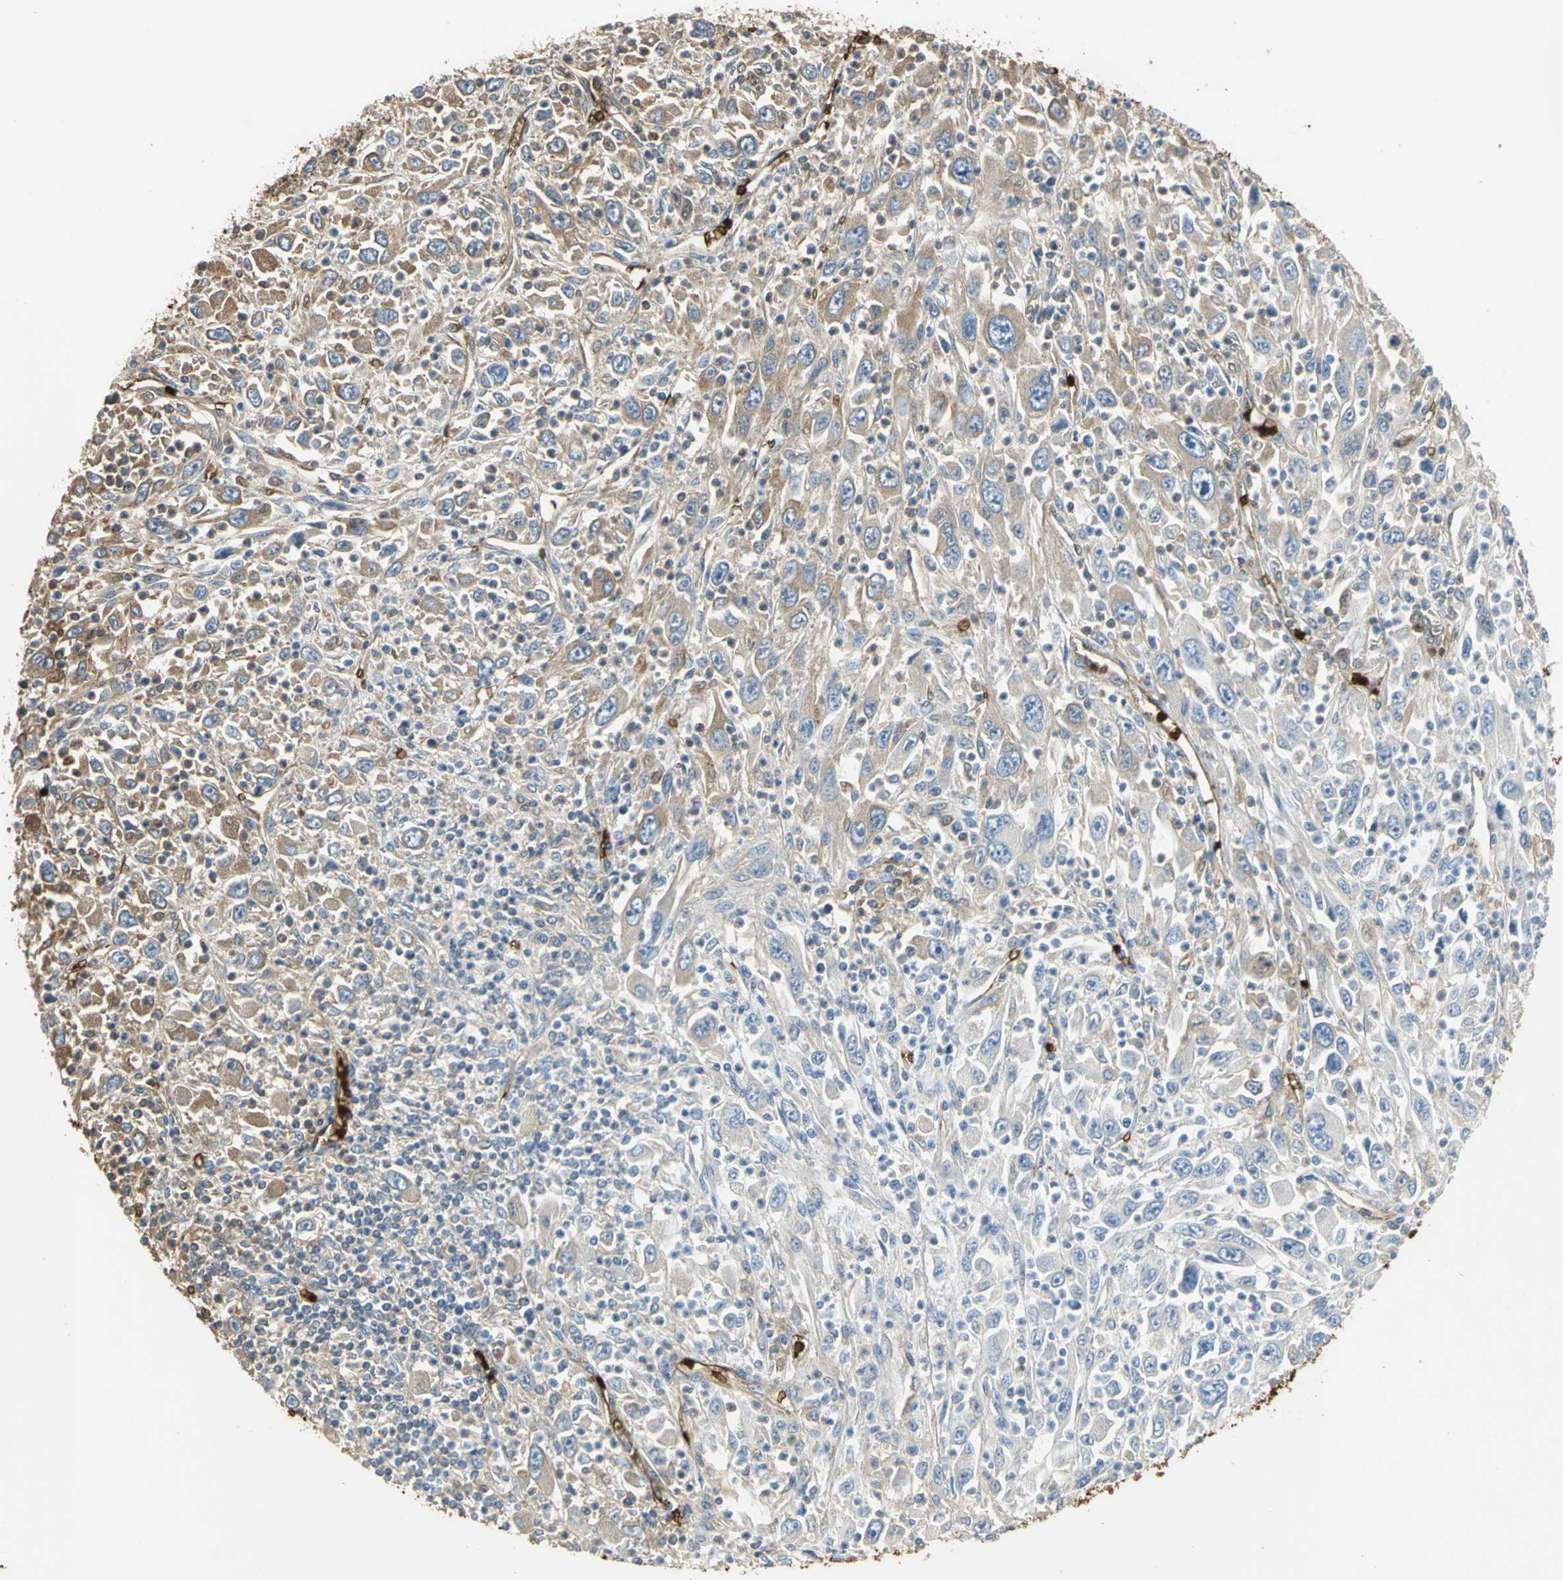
{"staining": {"intensity": "moderate", "quantity": ">75%", "location": "cytoplasmic/membranous"}, "tissue": "melanoma", "cell_type": "Tumor cells", "image_type": "cancer", "snomed": [{"axis": "morphology", "description": "Malignant melanoma, Metastatic site"}, {"axis": "topography", "description": "Skin"}], "caption": "Tumor cells display medium levels of moderate cytoplasmic/membranous positivity in approximately >75% of cells in human malignant melanoma (metastatic site). The protein is stained brown, and the nuclei are stained in blue (DAB (3,3'-diaminobenzidine) IHC with brightfield microscopy, high magnification).", "gene": "TREM1", "patient": {"sex": "female", "age": 56}}